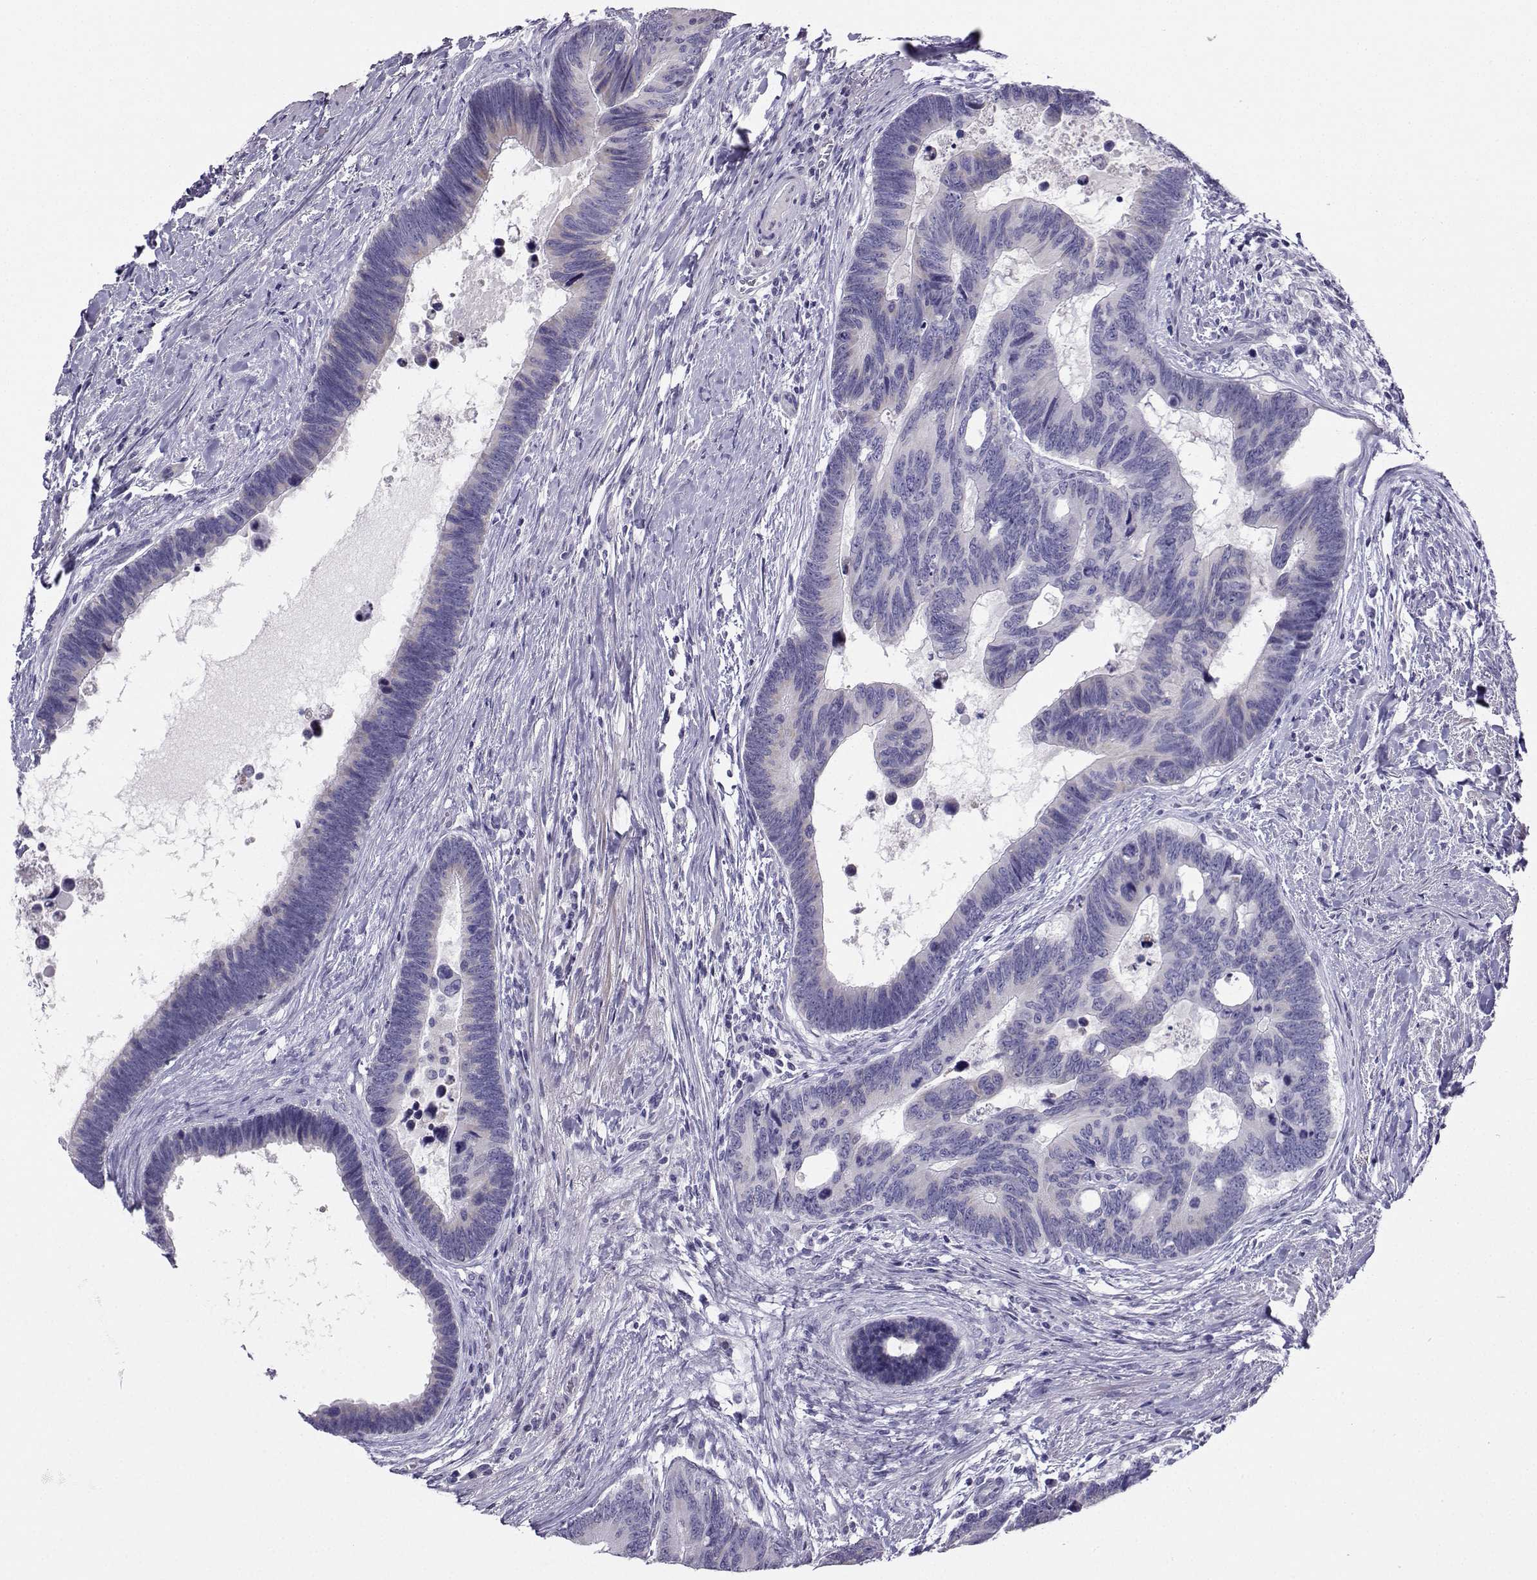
{"staining": {"intensity": "weak", "quantity": "<25%", "location": "cytoplasmic/membranous"}, "tissue": "colorectal cancer", "cell_type": "Tumor cells", "image_type": "cancer", "snomed": [{"axis": "morphology", "description": "Adenocarcinoma, NOS"}, {"axis": "topography", "description": "Colon"}], "caption": "This image is of colorectal adenocarcinoma stained with immunohistochemistry to label a protein in brown with the nuclei are counter-stained blue. There is no staining in tumor cells. (DAB (3,3'-diaminobenzidine) immunohistochemistry visualized using brightfield microscopy, high magnification).", "gene": "FBXO24", "patient": {"sex": "female", "age": 77}}